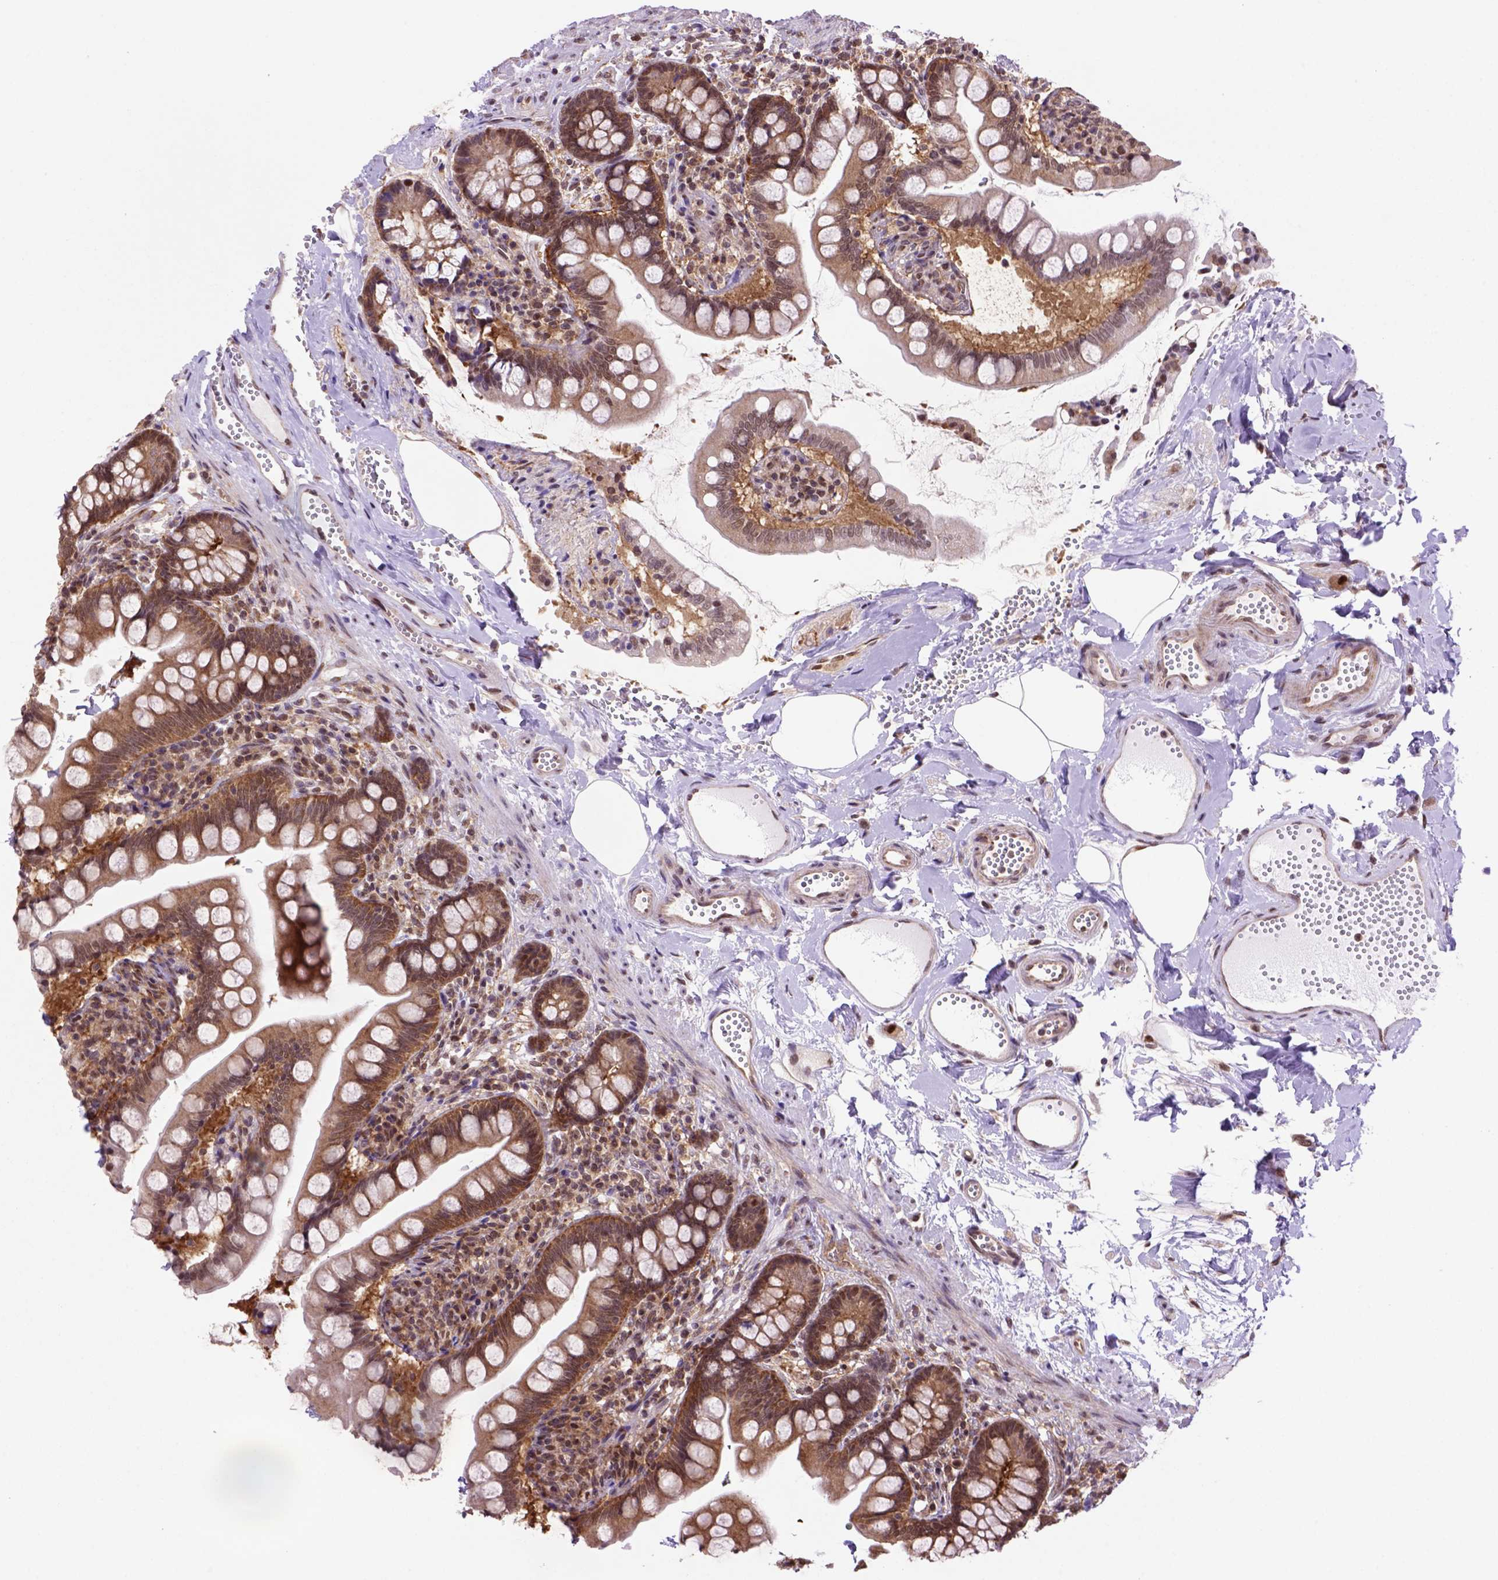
{"staining": {"intensity": "moderate", "quantity": "25%-75%", "location": "cytoplasmic/membranous,nuclear"}, "tissue": "small intestine", "cell_type": "Glandular cells", "image_type": "normal", "snomed": [{"axis": "morphology", "description": "Normal tissue, NOS"}, {"axis": "topography", "description": "Small intestine"}], "caption": "Unremarkable small intestine was stained to show a protein in brown. There is medium levels of moderate cytoplasmic/membranous,nuclear staining in about 25%-75% of glandular cells.", "gene": "PSMC2", "patient": {"sex": "female", "age": 56}}